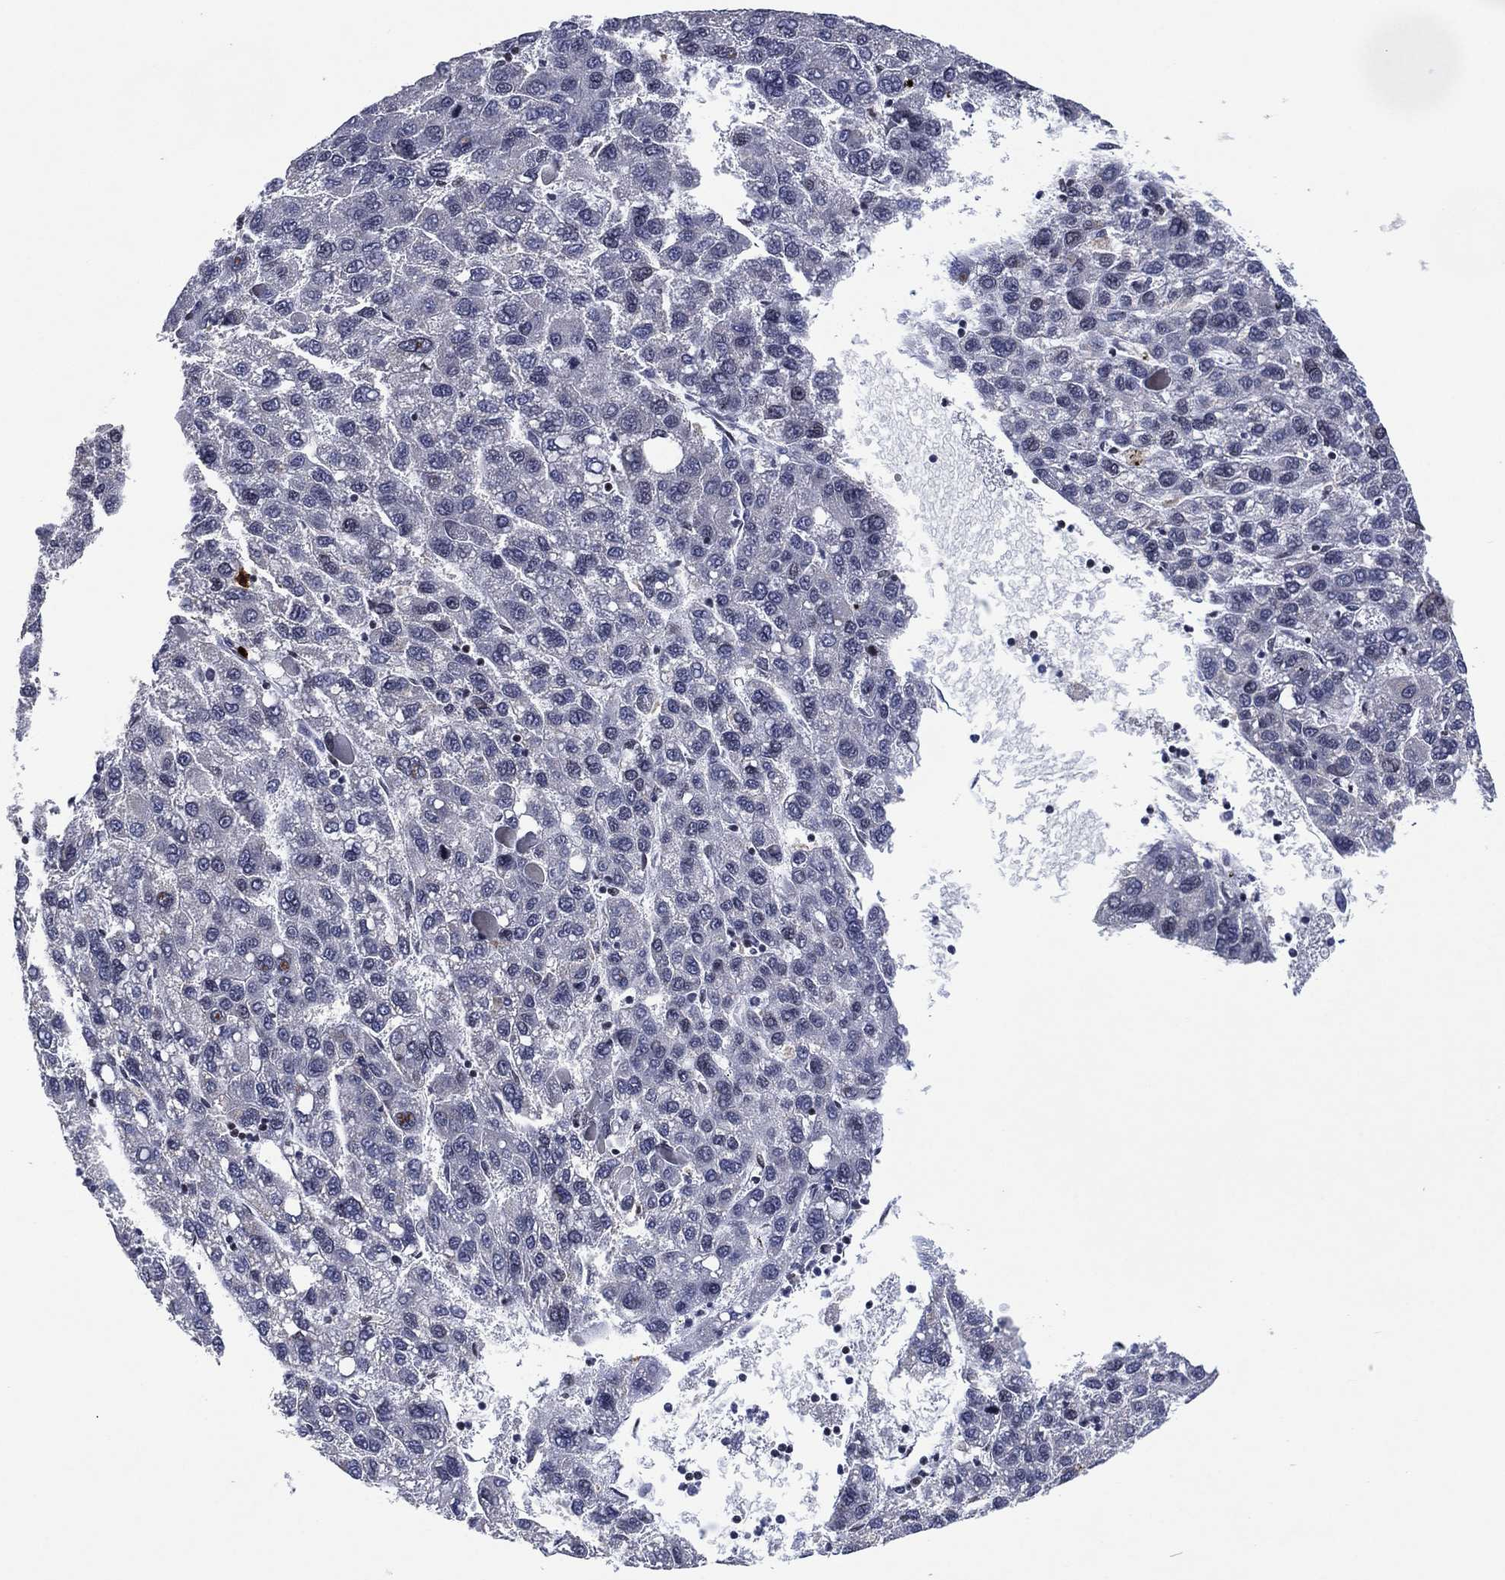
{"staining": {"intensity": "negative", "quantity": "none", "location": "none"}, "tissue": "liver cancer", "cell_type": "Tumor cells", "image_type": "cancer", "snomed": [{"axis": "morphology", "description": "Carcinoma, Hepatocellular, NOS"}, {"axis": "topography", "description": "Liver"}], "caption": "DAB immunohistochemical staining of liver hepatocellular carcinoma shows no significant expression in tumor cells.", "gene": "USP26", "patient": {"sex": "female", "age": 82}}